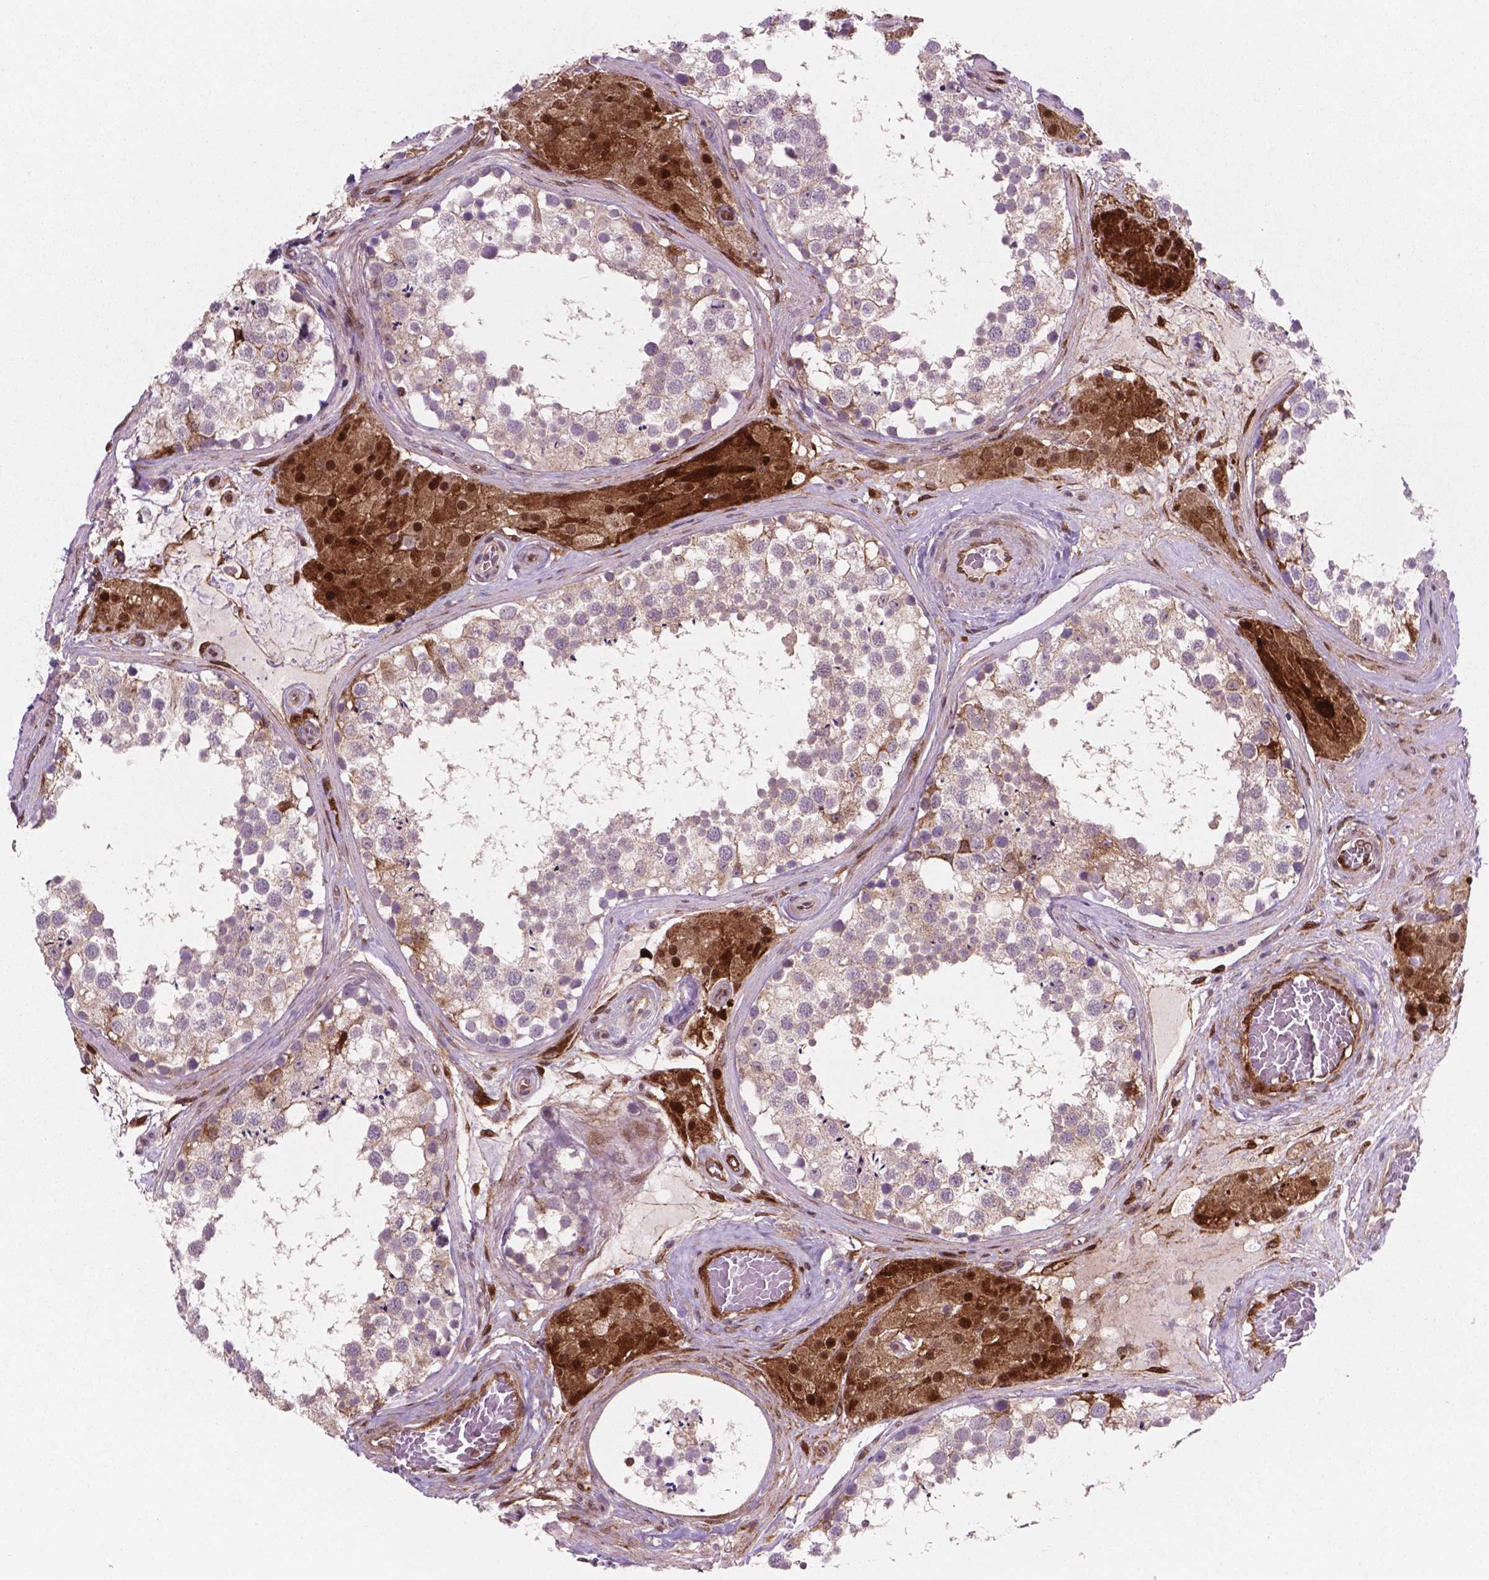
{"staining": {"intensity": "moderate", "quantity": "<25%", "location": "cytoplasmic/membranous"}, "tissue": "testis", "cell_type": "Cells in seminiferous ducts", "image_type": "normal", "snomed": [{"axis": "morphology", "description": "Normal tissue, NOS"}, {"axis": "morphology", "description": "Seminoma, NOS"}, {"axis": "topography", "description": "Testis"}], "caption": "Immunohistochemistry photomicrograph of normal testis: human testis stained using immunohistochemistry reveals low levels of moderate protein expression localized specifically in the cytoplasmic/membranous of cells in seminiferous ducts, appearing as a cytoplasmic/membranous brown color.", "gene": "LDHA", "patient": {"sex": "male", "age": 65}}